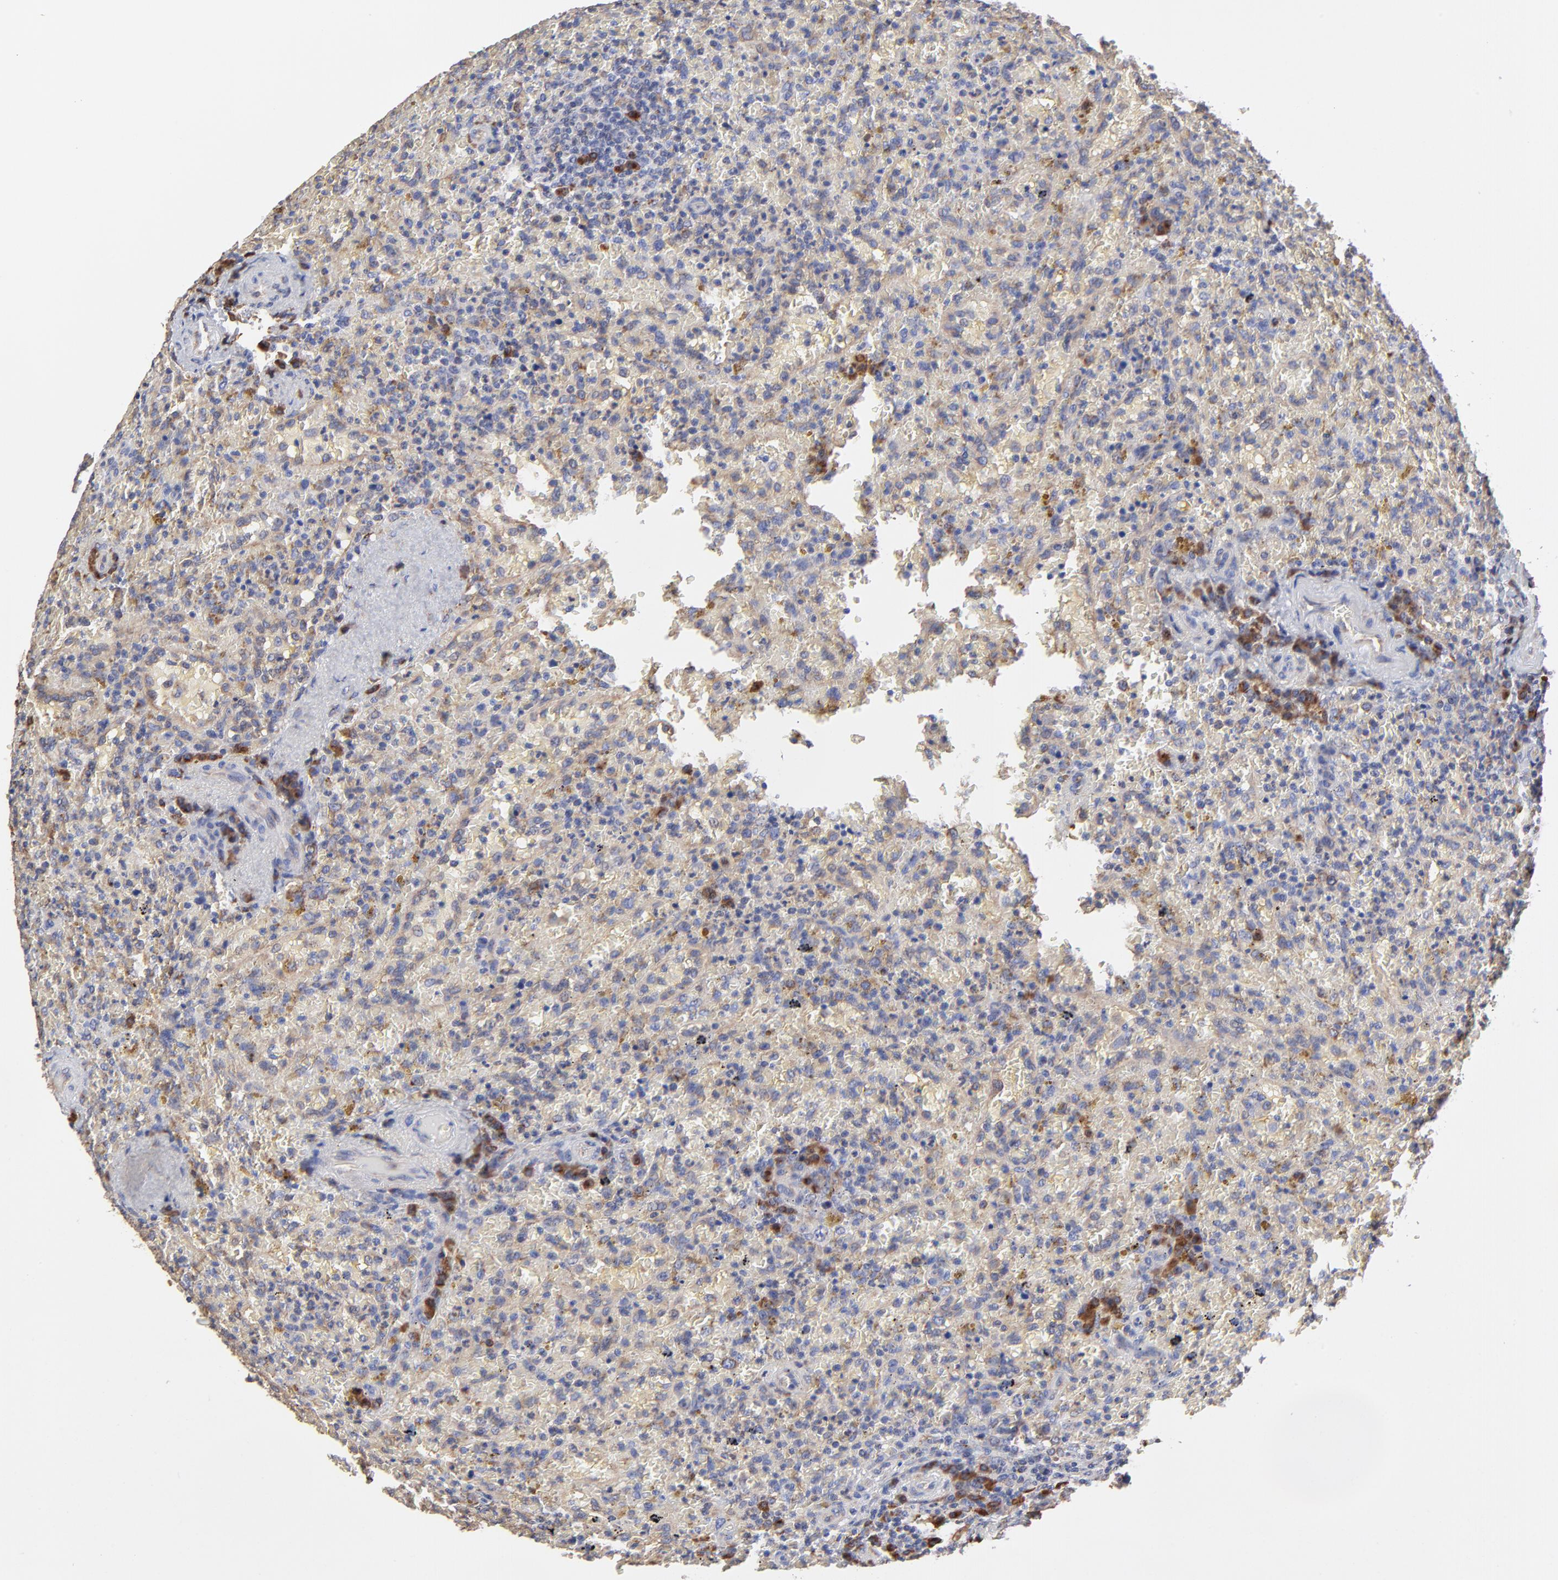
{"staining": {"intensity": "strong", "quantity": "<25%", "location": "cytoplasmic/membranous"}, "tissue": "lymphoma", "cell_type": "Tumor cells", "image_type": "cancer", "snomed": [{"axis": "morphology", "description": "Malignant lymphoma, non-Hodgkin's type, High grade"}, {"axis": "topography", "description": "Spleen"}, {"axis": "topography", "description": "Lymph node"}], "caption": "High-grade malignant lymphoma, non-Hodgkin's type stained for a protein reveals strong cytoplasmic/membranous positivity in tumor cells. Immunohistochemistry (ihc) stains the protein of interest in brown and the nuclei are stained blue.", "gene": "LMAN1", "patient": {"sex": "female", "age": 70}}